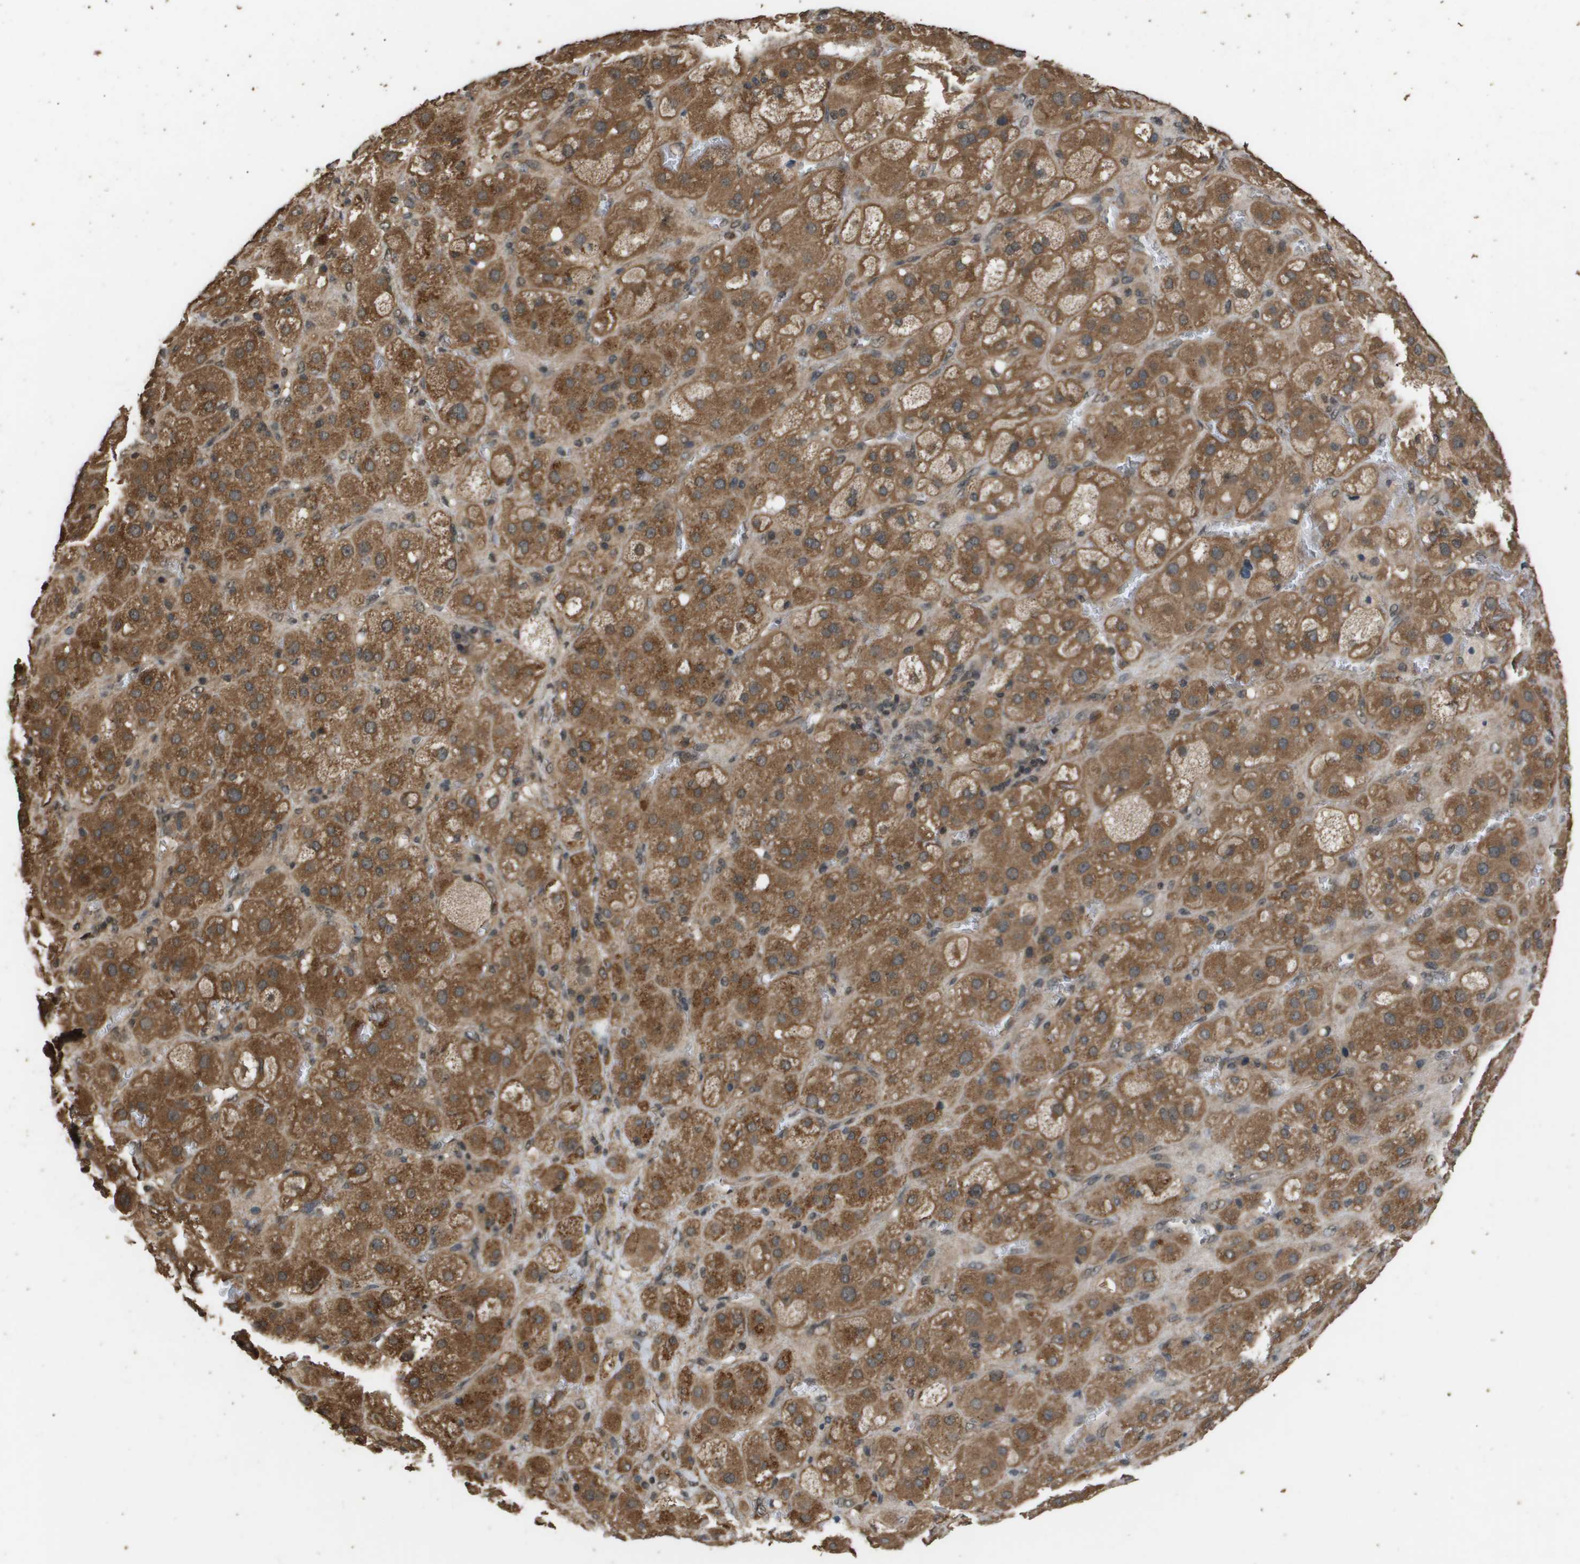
{"staining": {"intensity": "moderate", "quantity": ">75%", "location": "cytoplasmic/membranous"}, "tissue": "adrenal gland", "cell_type": "Glandular cells", "image_type": "normal", "snomed": [{"axis": "morphology", "description": "Normal tissue, NOS"}, {"axis": "topography", "description": "Adrenal gland"}], "caption": "This image reveals immunohistochemistry (IHC) staining of benign human adrenal gland, with medium moderate cytoplasmic/membranous expression in about >75% of glandular cells.", "gene": "ING1", "patient": {"sex": "female", "age": 47}}